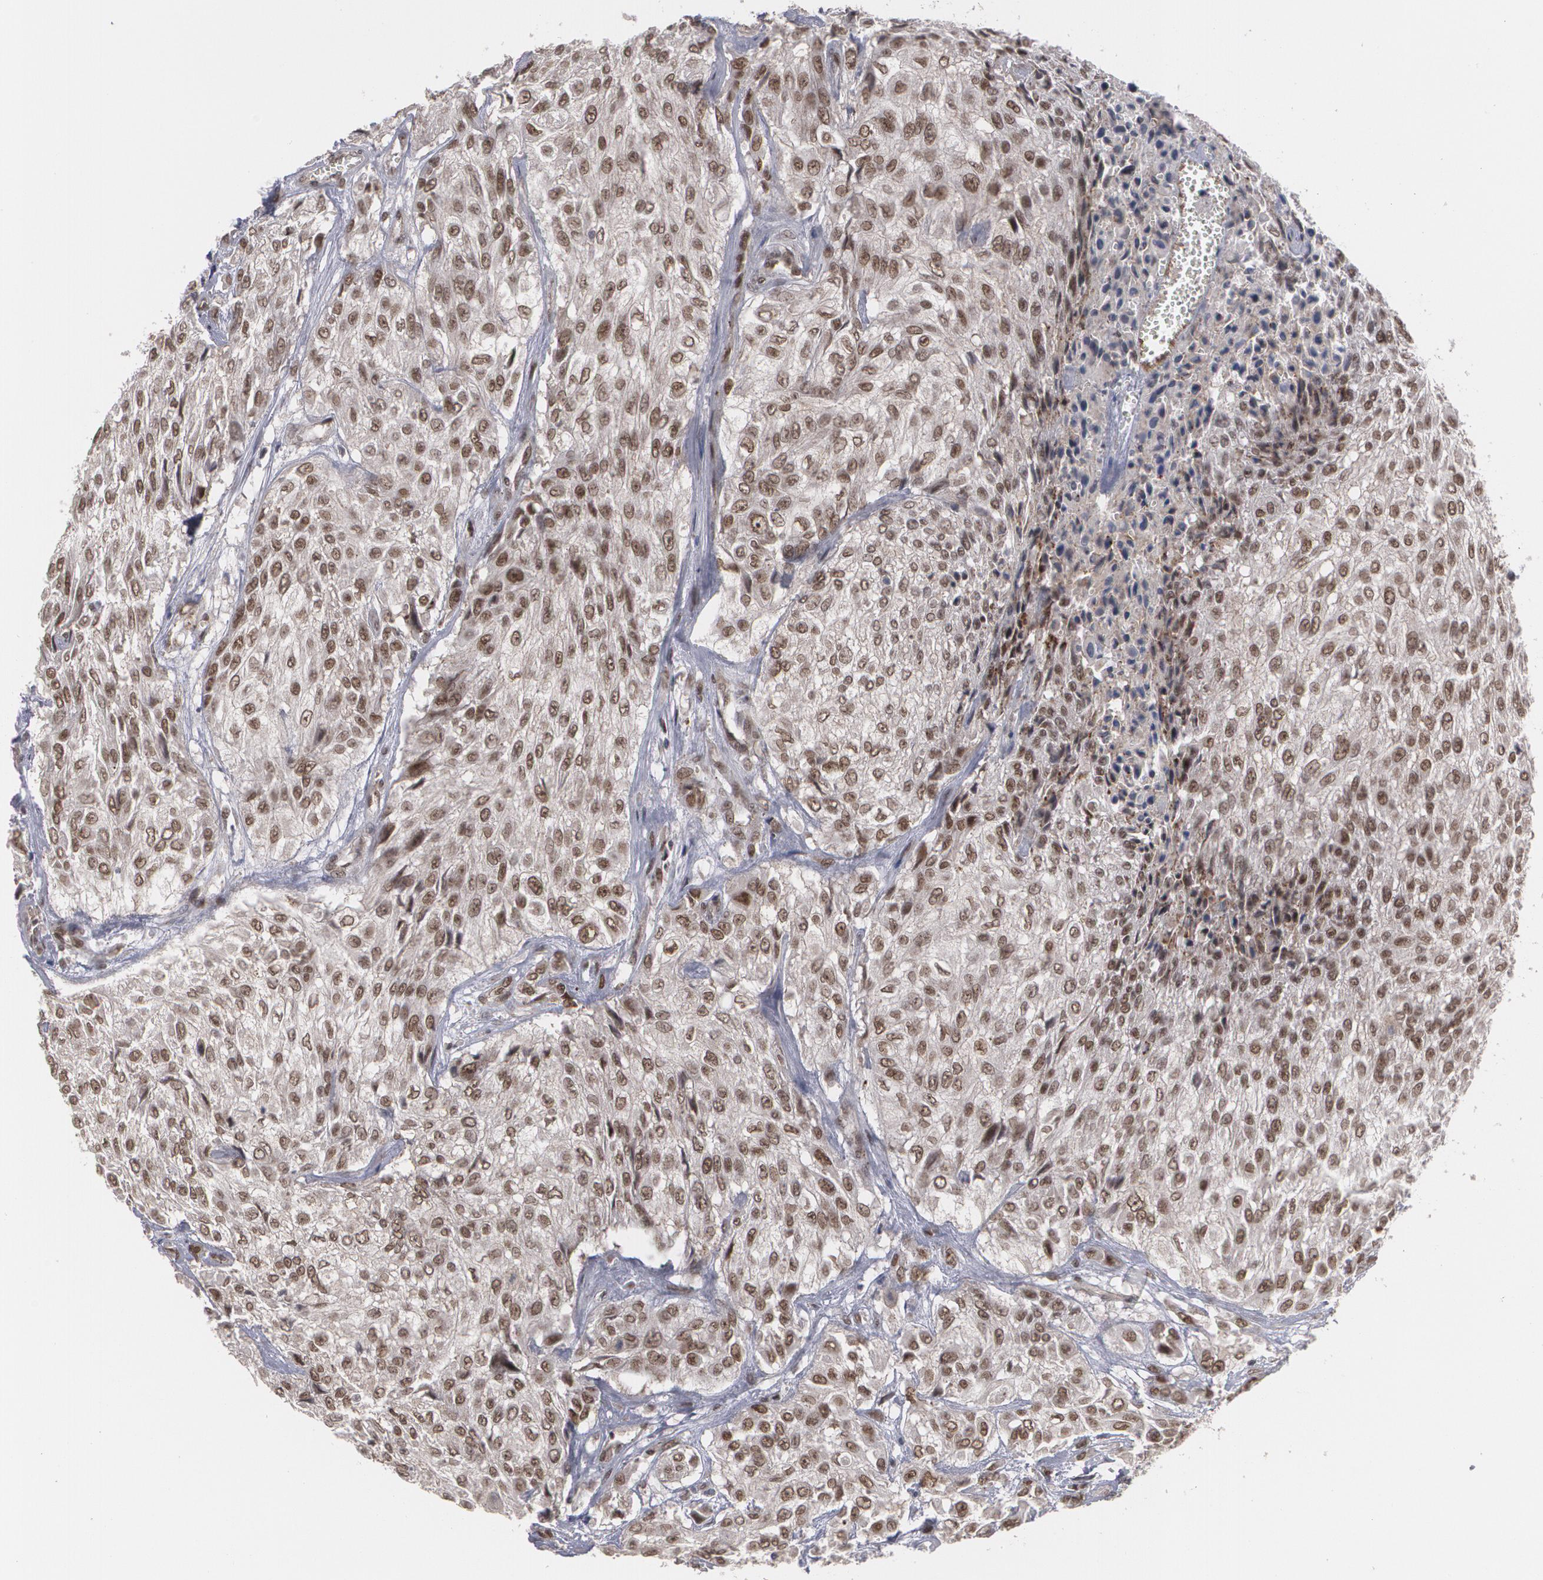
{"staining": {"intensity": "moderate", "quantity": ">75%", "location": "nuclear"}, "tissue": "urothelial cancer", "cell_type": "Tumor cells", "image_type": "cancer", "snomed": [{"axis": "morphology", "description": "Urothelial carcinoma, High grade"}, {"axis": "topography", "description": "Urinary bladder"}], "caption": "Urothelial cancer stained with a protein marker displays moderate staining in tumor cells.", "gene": "INTS6", "patient": {"sex": "male", "age": 57}}